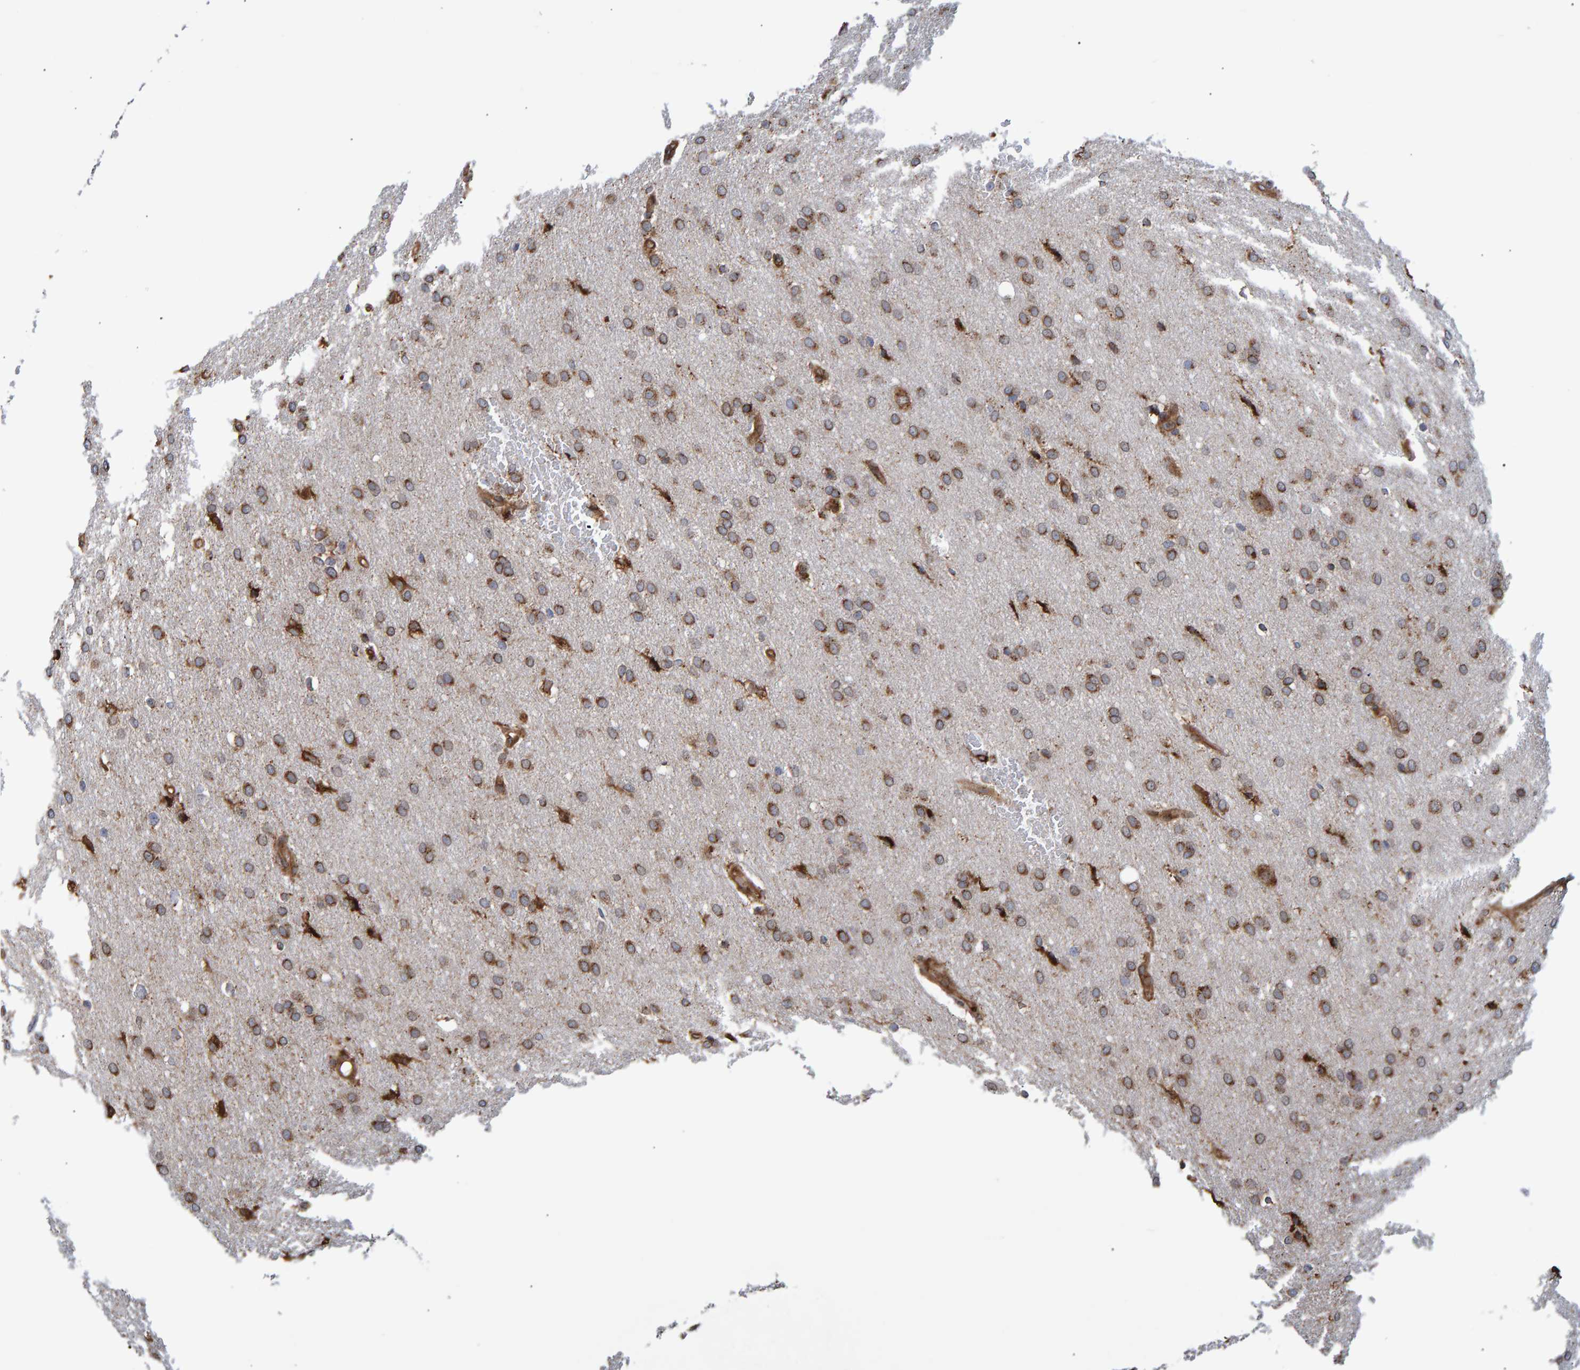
{"staining": {"intensity": "moderate", "quantity": ">75%", "location": "cytoplasmic/membranous"}, "tissue": "glioma", "cell_type": "Tumor cells", "image_type": "cancer", "snomed": [{"axis": "morphology", "description": "Glioma, malignant, Low grade"}, {"axis": "topography", "description": "Brain"}], "caption": "Tumor cells exhibit medium levels of moderate cytoplasmic/membranous staining in about >75% of cells in malignant glioma (low-grade). The staining is performed using DAB (3,3'-diaminobenzidine) brown chromogen to label protein expression. The nuclei are counter-stained blue using hematoxylin.", "gene": "FAM117A", "patient": {"sex": "female", "age": 37}}